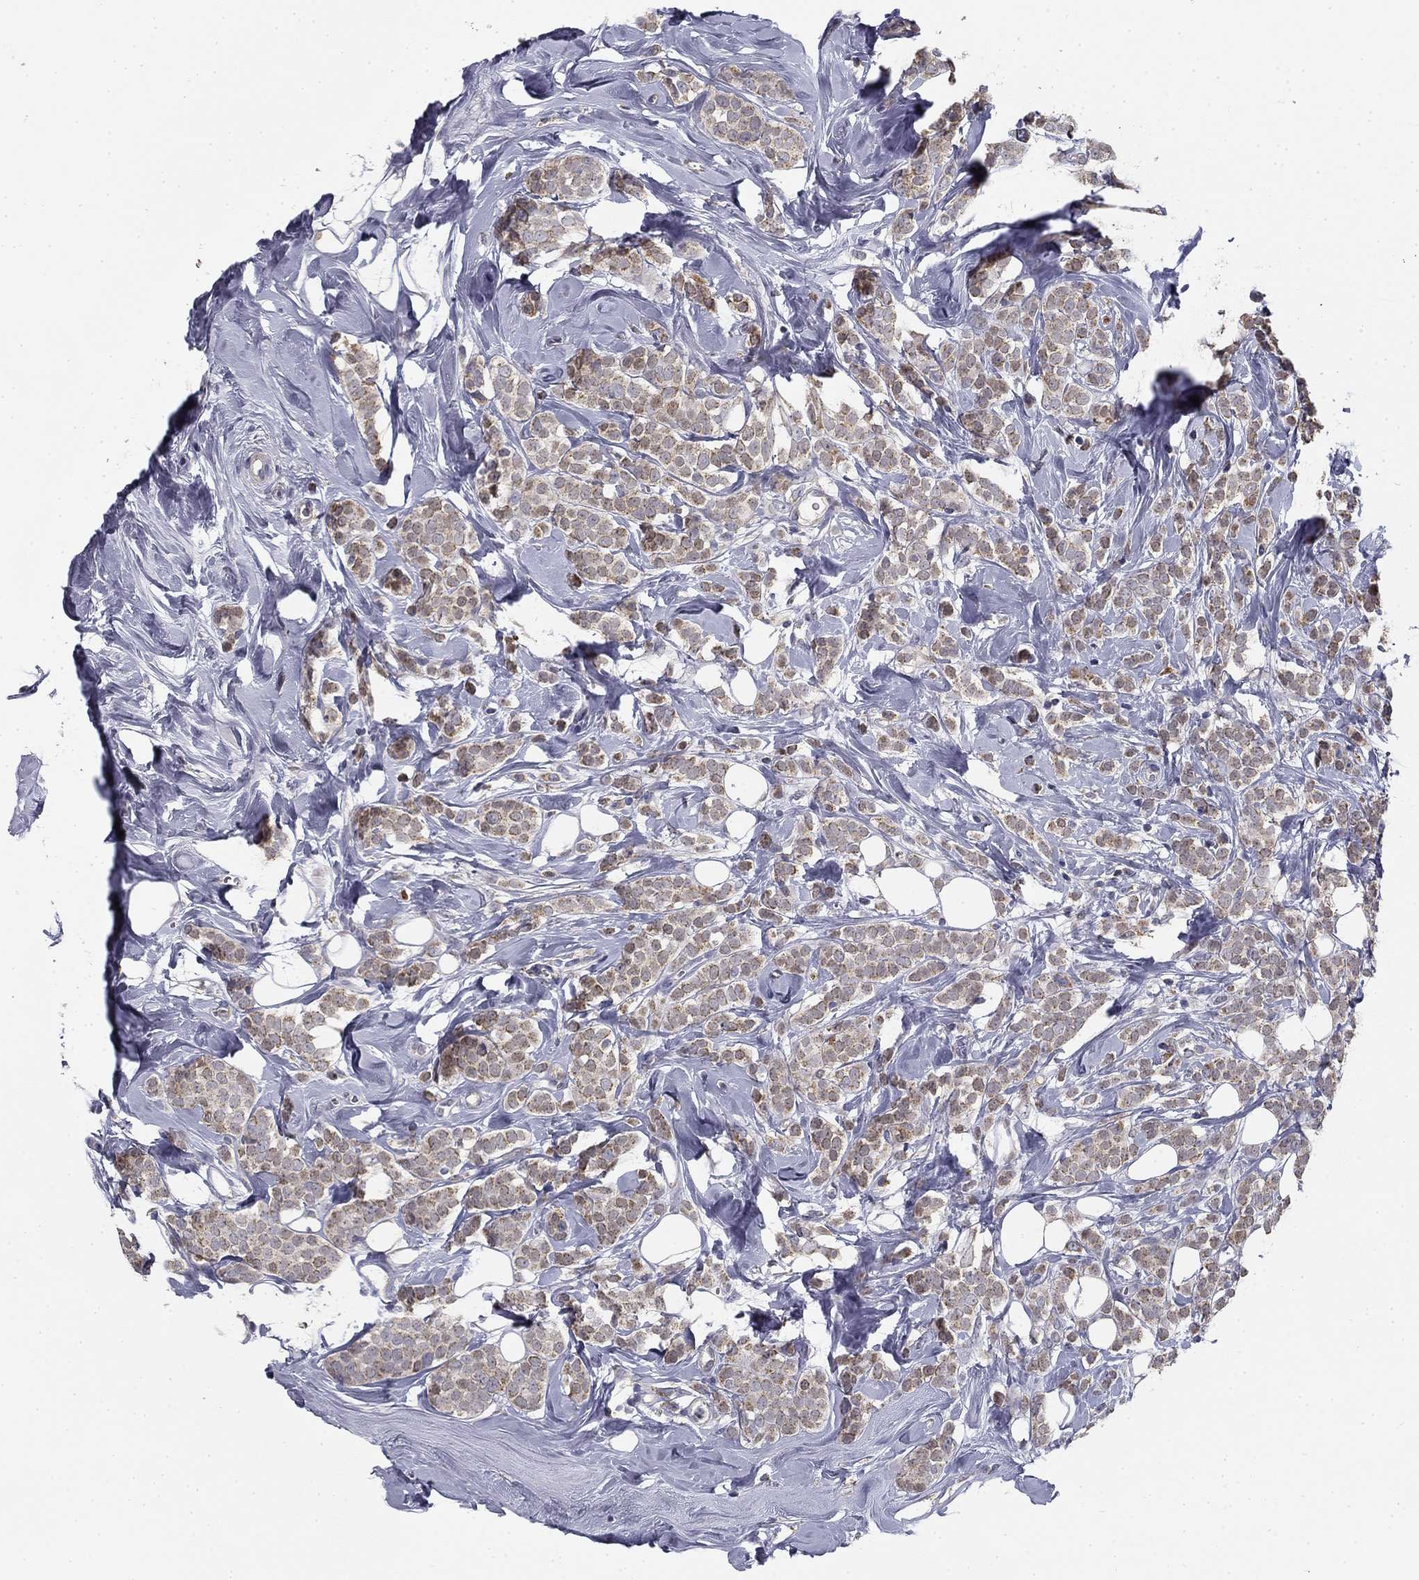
{"staining": {"intensity": "weak", "quantity": "25%-75%", "location": "cytoplasmic/membranous"}, "tissue": "breast cancer", "cell_type": "Tumor cells", "image_type": "cancer", "snomed": [{"axis": "morphology", "description": "Lobular carcinoma"}, {"axis": "topography", "description": "Breast"}], "caption": "An image of breast cancer (lobular carcinoma) stained for a protein displays weak cytoplasmic/membranous brown staining in tumor cells. (DAB IHC with brightfield microscopy, high magnification).", "gene": "SLC2A9", "patient": {"sex": "female", "age": 49}}